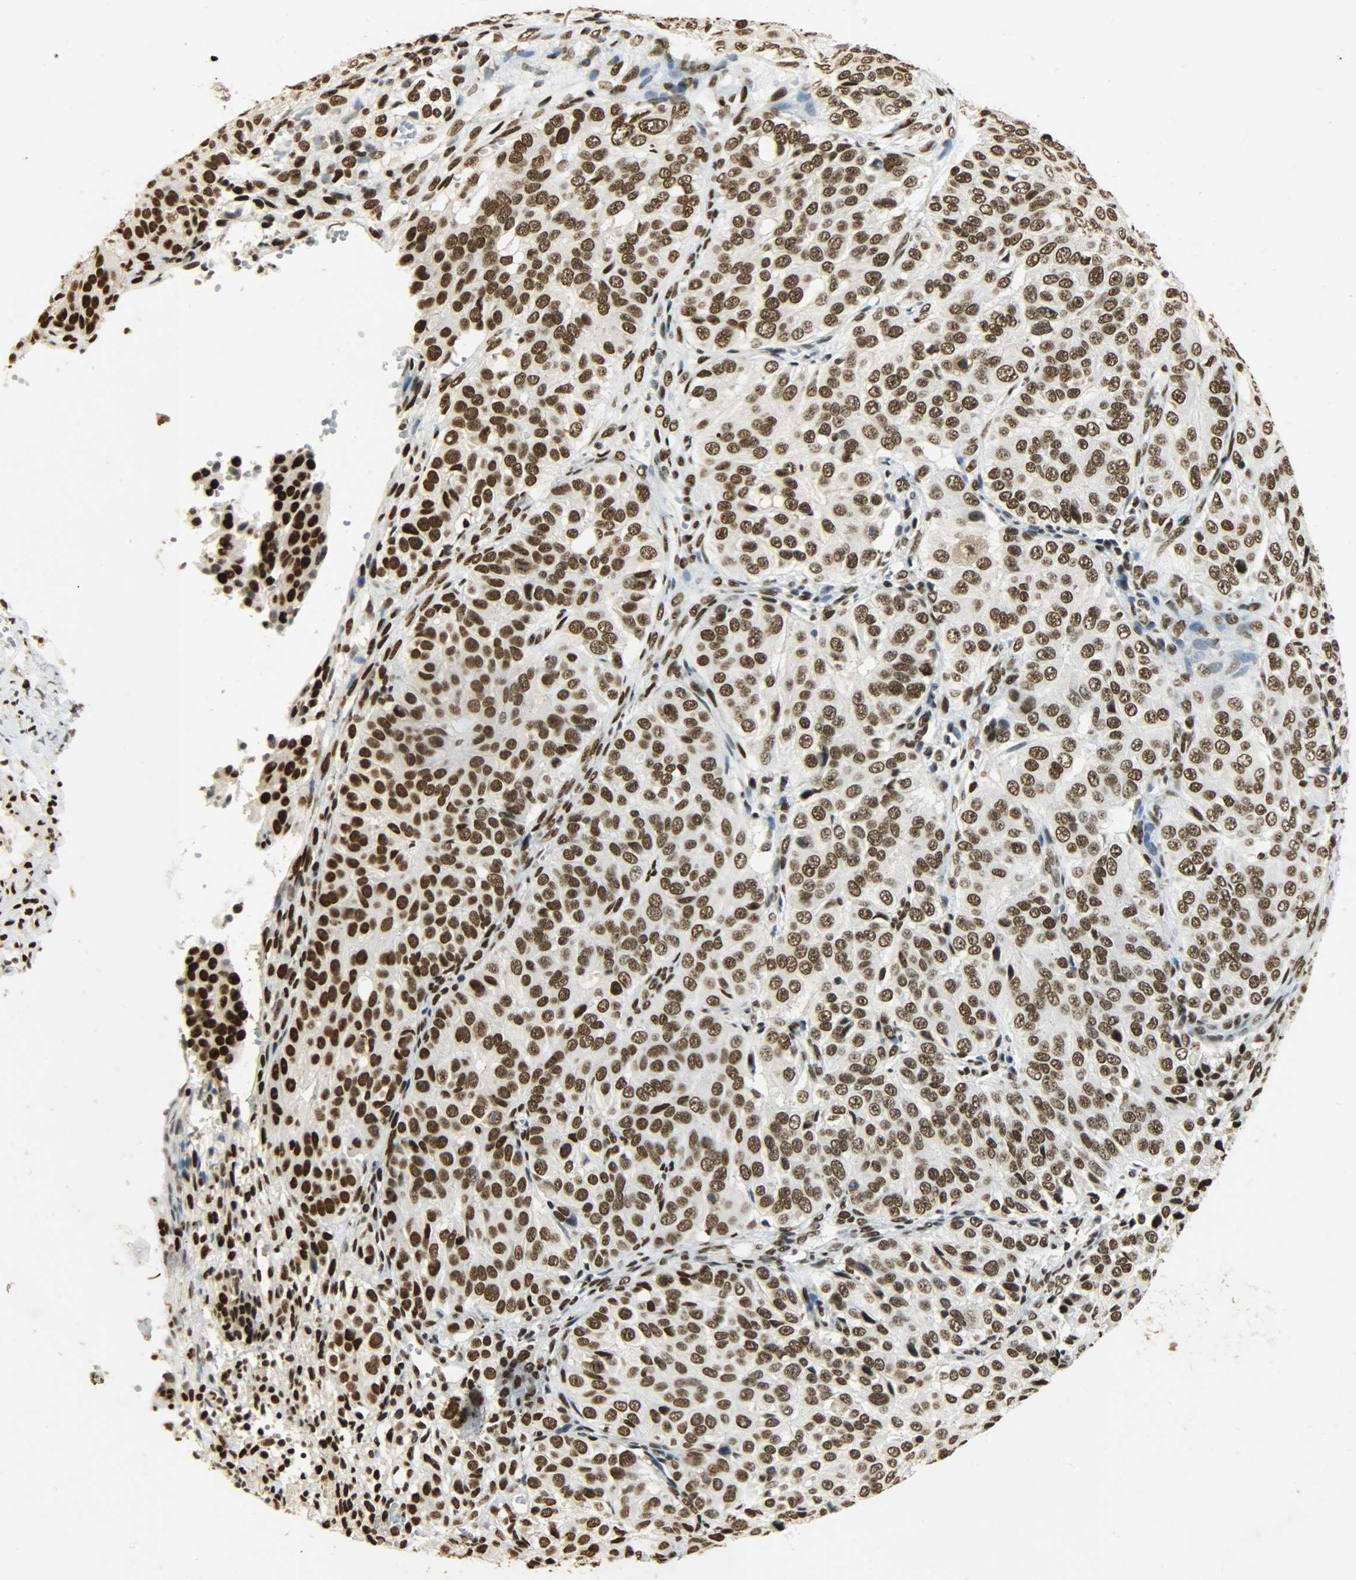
{"staining": {"intensity": "strong", "quantity": ">75%", "location": "nuclear"}, "tissue": "ovarian cancer", "cell_type": "Tumor cells", "image_type": "cancer", "snomed": [{"axis": "morphology", "description": "Carcinoma, endometroid"}, {"axis": "topography", "description": "Ovary"}], "caption": "High-power microscopy captured an immunohistochemistry (IHC) micrograph of ovarian endometroid carcinoma, revealing strong nuclear expression in approximately >75% of tumor cells.", "gene": "KHDRBS1", "patient": {"sex": "female", "age": 51}}